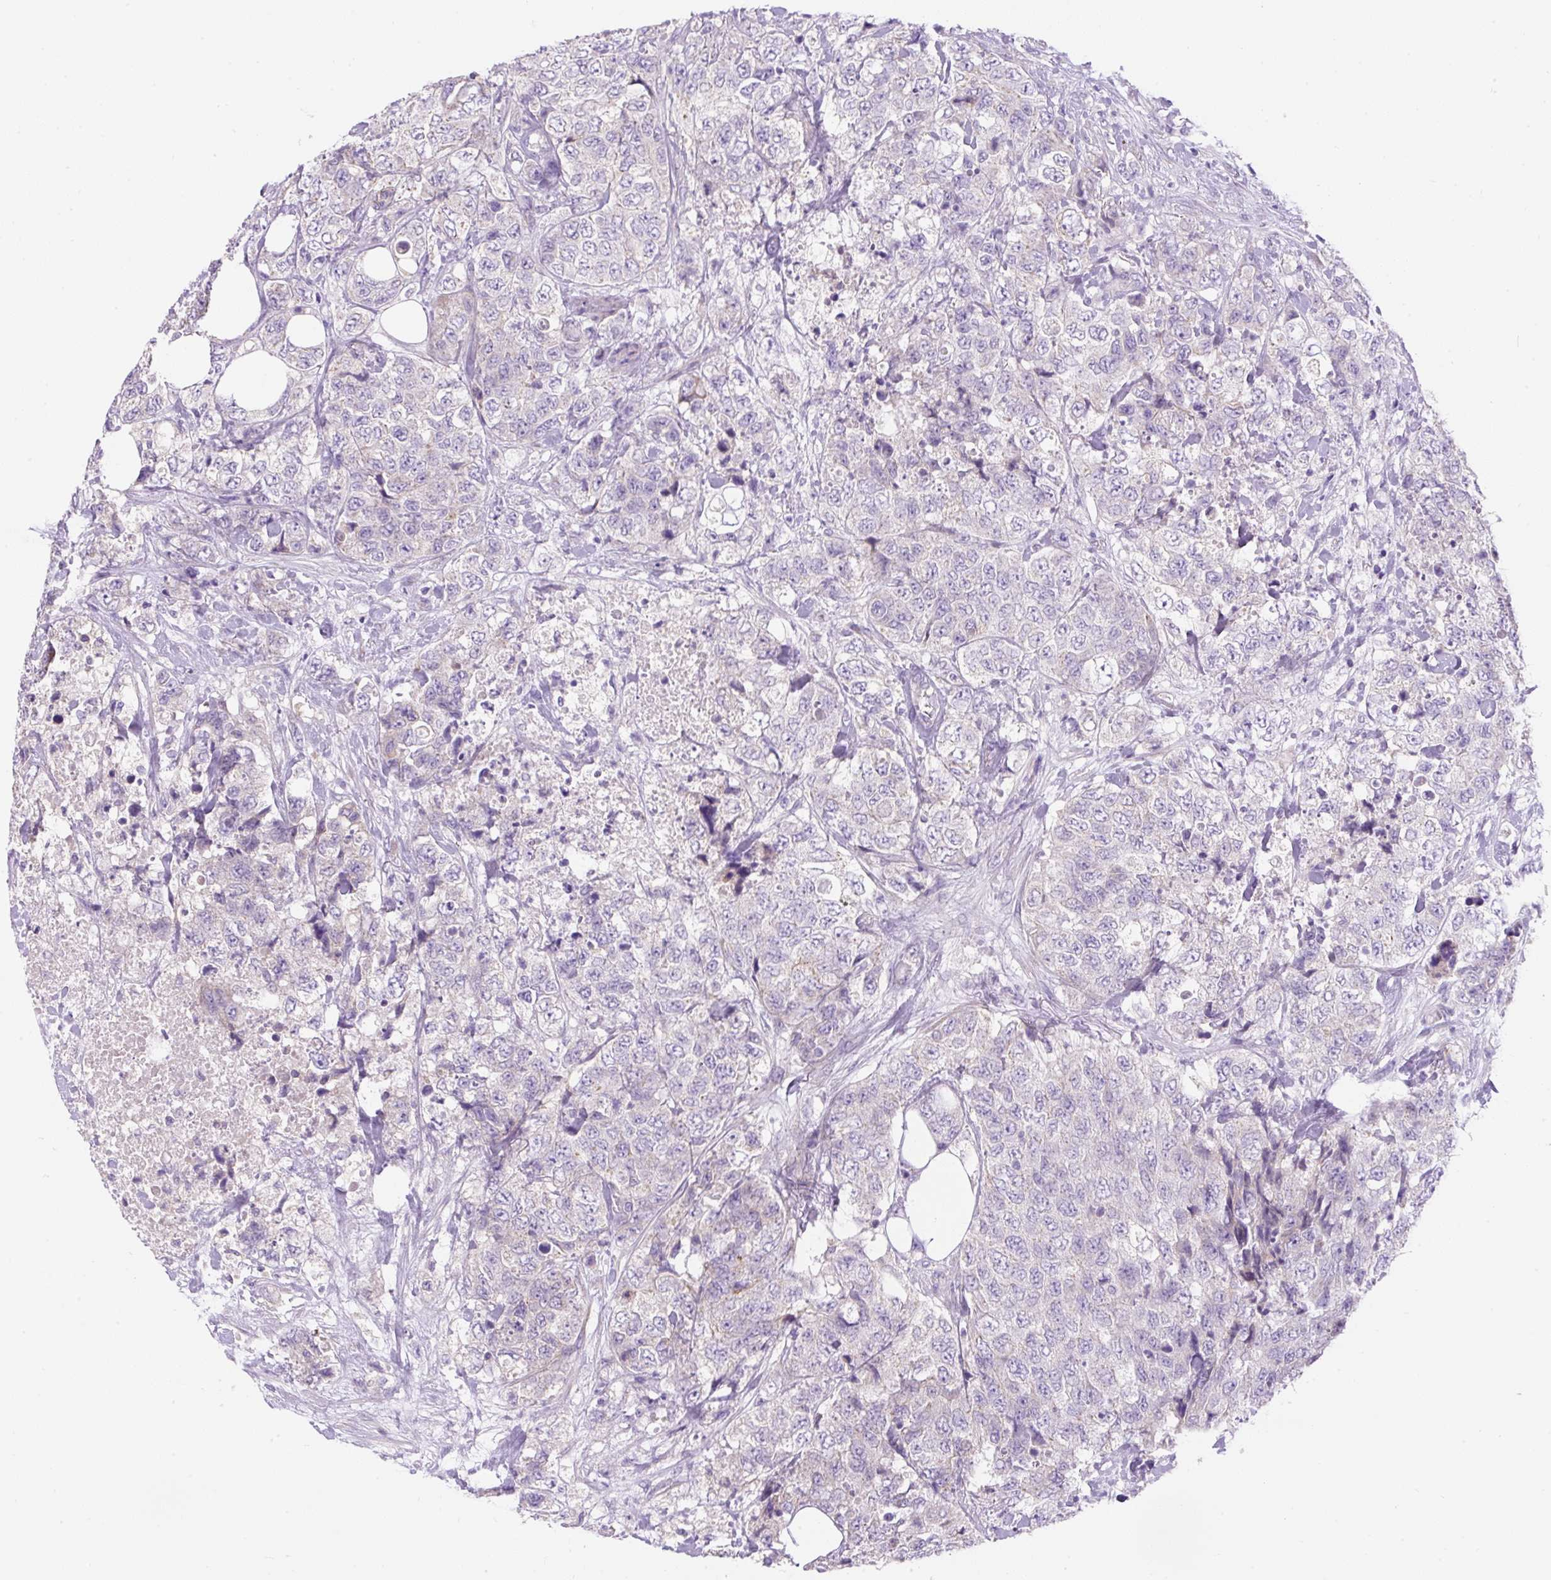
{"staining": {"intensity": "negative", "quantity": "none", "location": "none"}, "tissue": "urothelial cancer", "cell_type": "Tumor cells", "image_type": "cancer", "snomed": [{"axis": "morphology", "description": "Urothelial carcinoma, High grade"}, {"axis": "topography", "description": "Urinary bladder"}], "caption": "Urothelial carcinoma (high-grade) stained for a protein using immunohistochemistry demonstrates no staining tumor cells.", "gene": "SUSD5", "patient": {"sex": "female", "age": 78}}